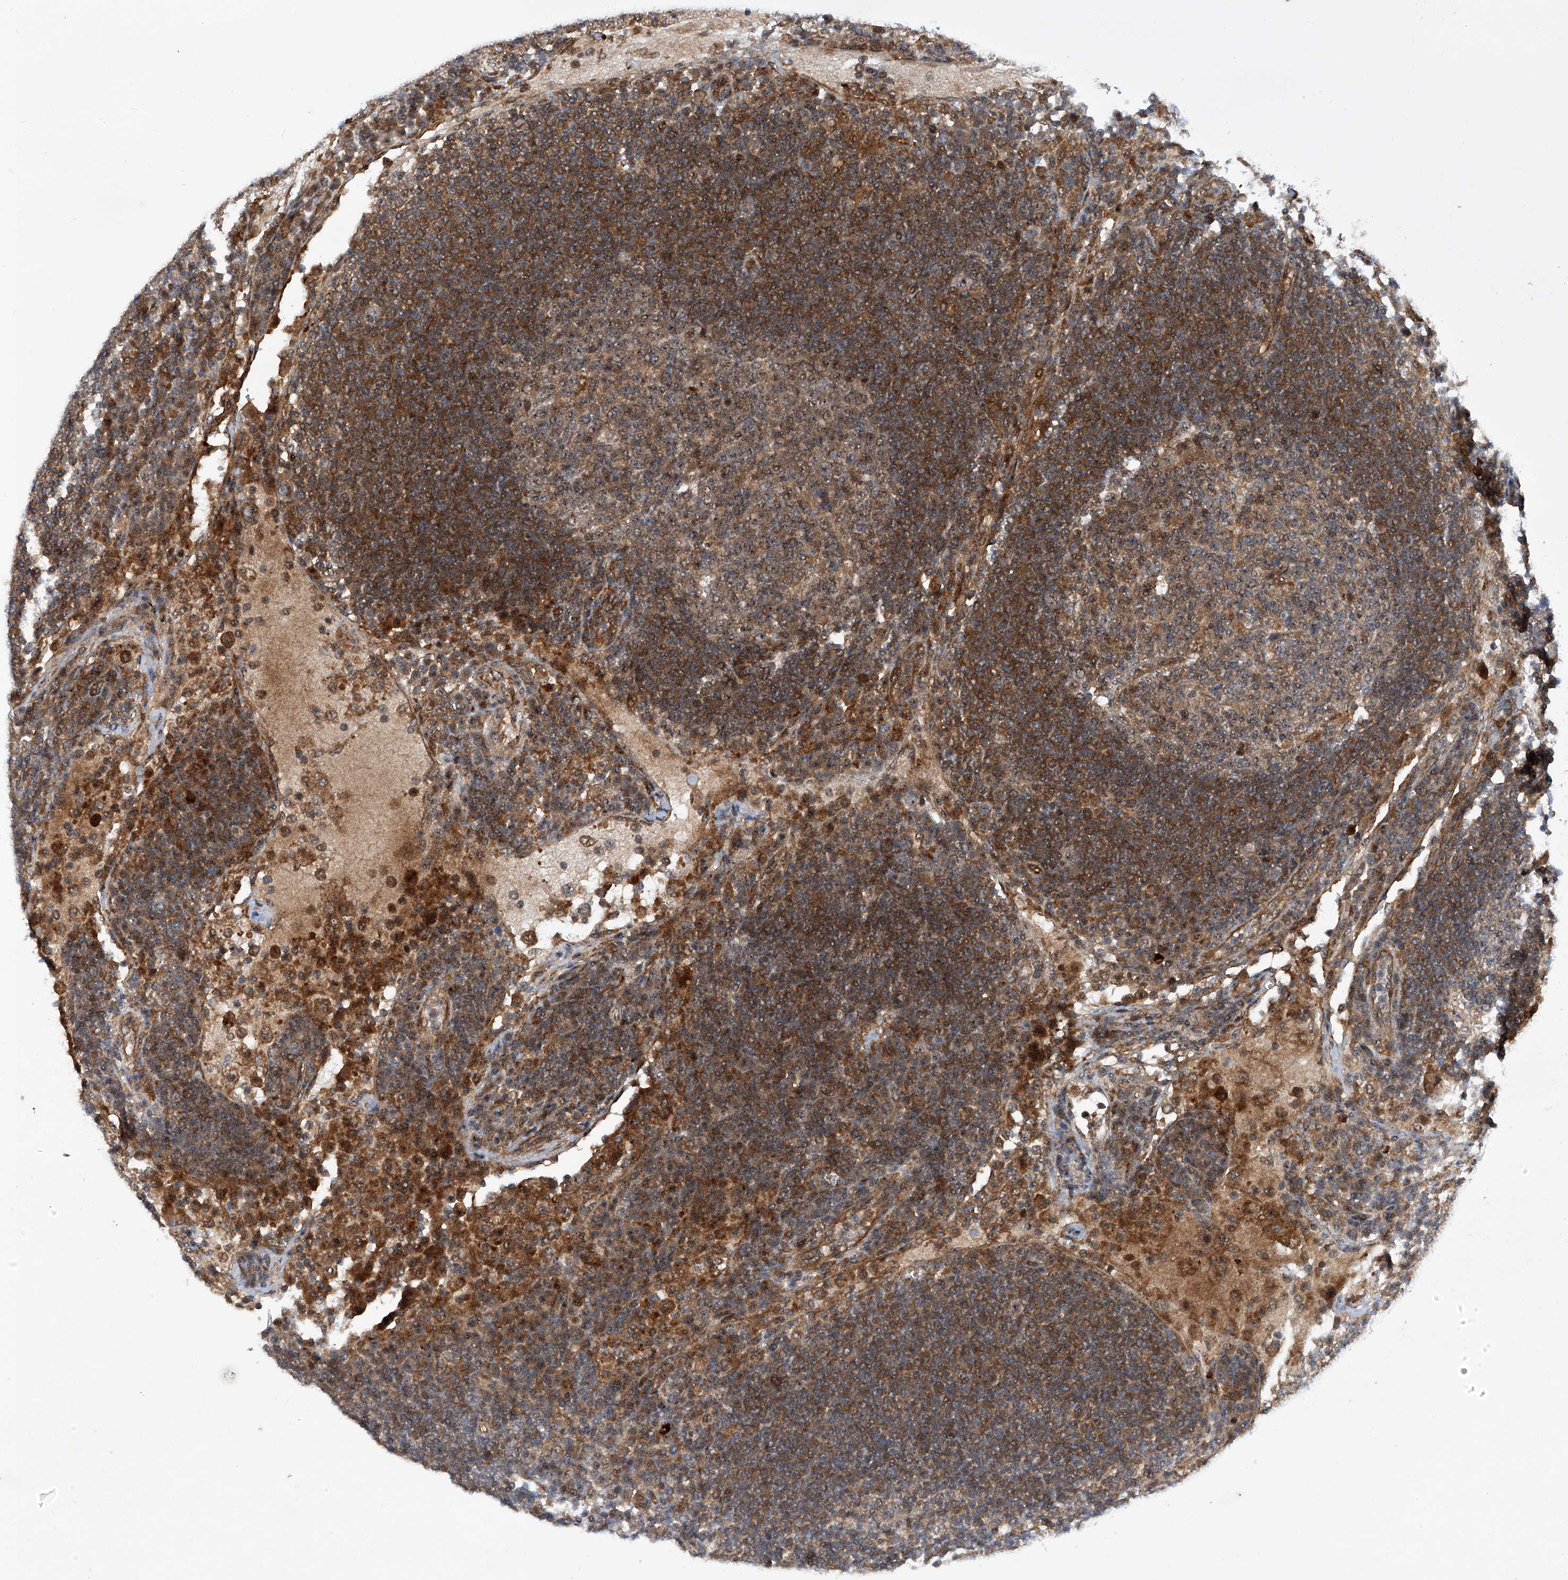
{"staining": {"intensity": "weak", "quantity": "25%-75%", "location": "cytoplasmic/membranous,nuclear"}, "tissue": "lymph node", "cell_type": "Germinal center cells", "image_type": "normal", "snomed": [{"axis": "morphology", "description": "Normal tissue, NOS"}, {"axis": "topography", "description": "Lymph node"}], "caption": "Brown immunohistochemical staining in unremarkable lymph node displays weak cytoplasmic/membranous,nuclear staining in approximately 25%-75% of germinal center cells.", "gene": "CISH", "patient": {"sex": "female", "age": 53}}